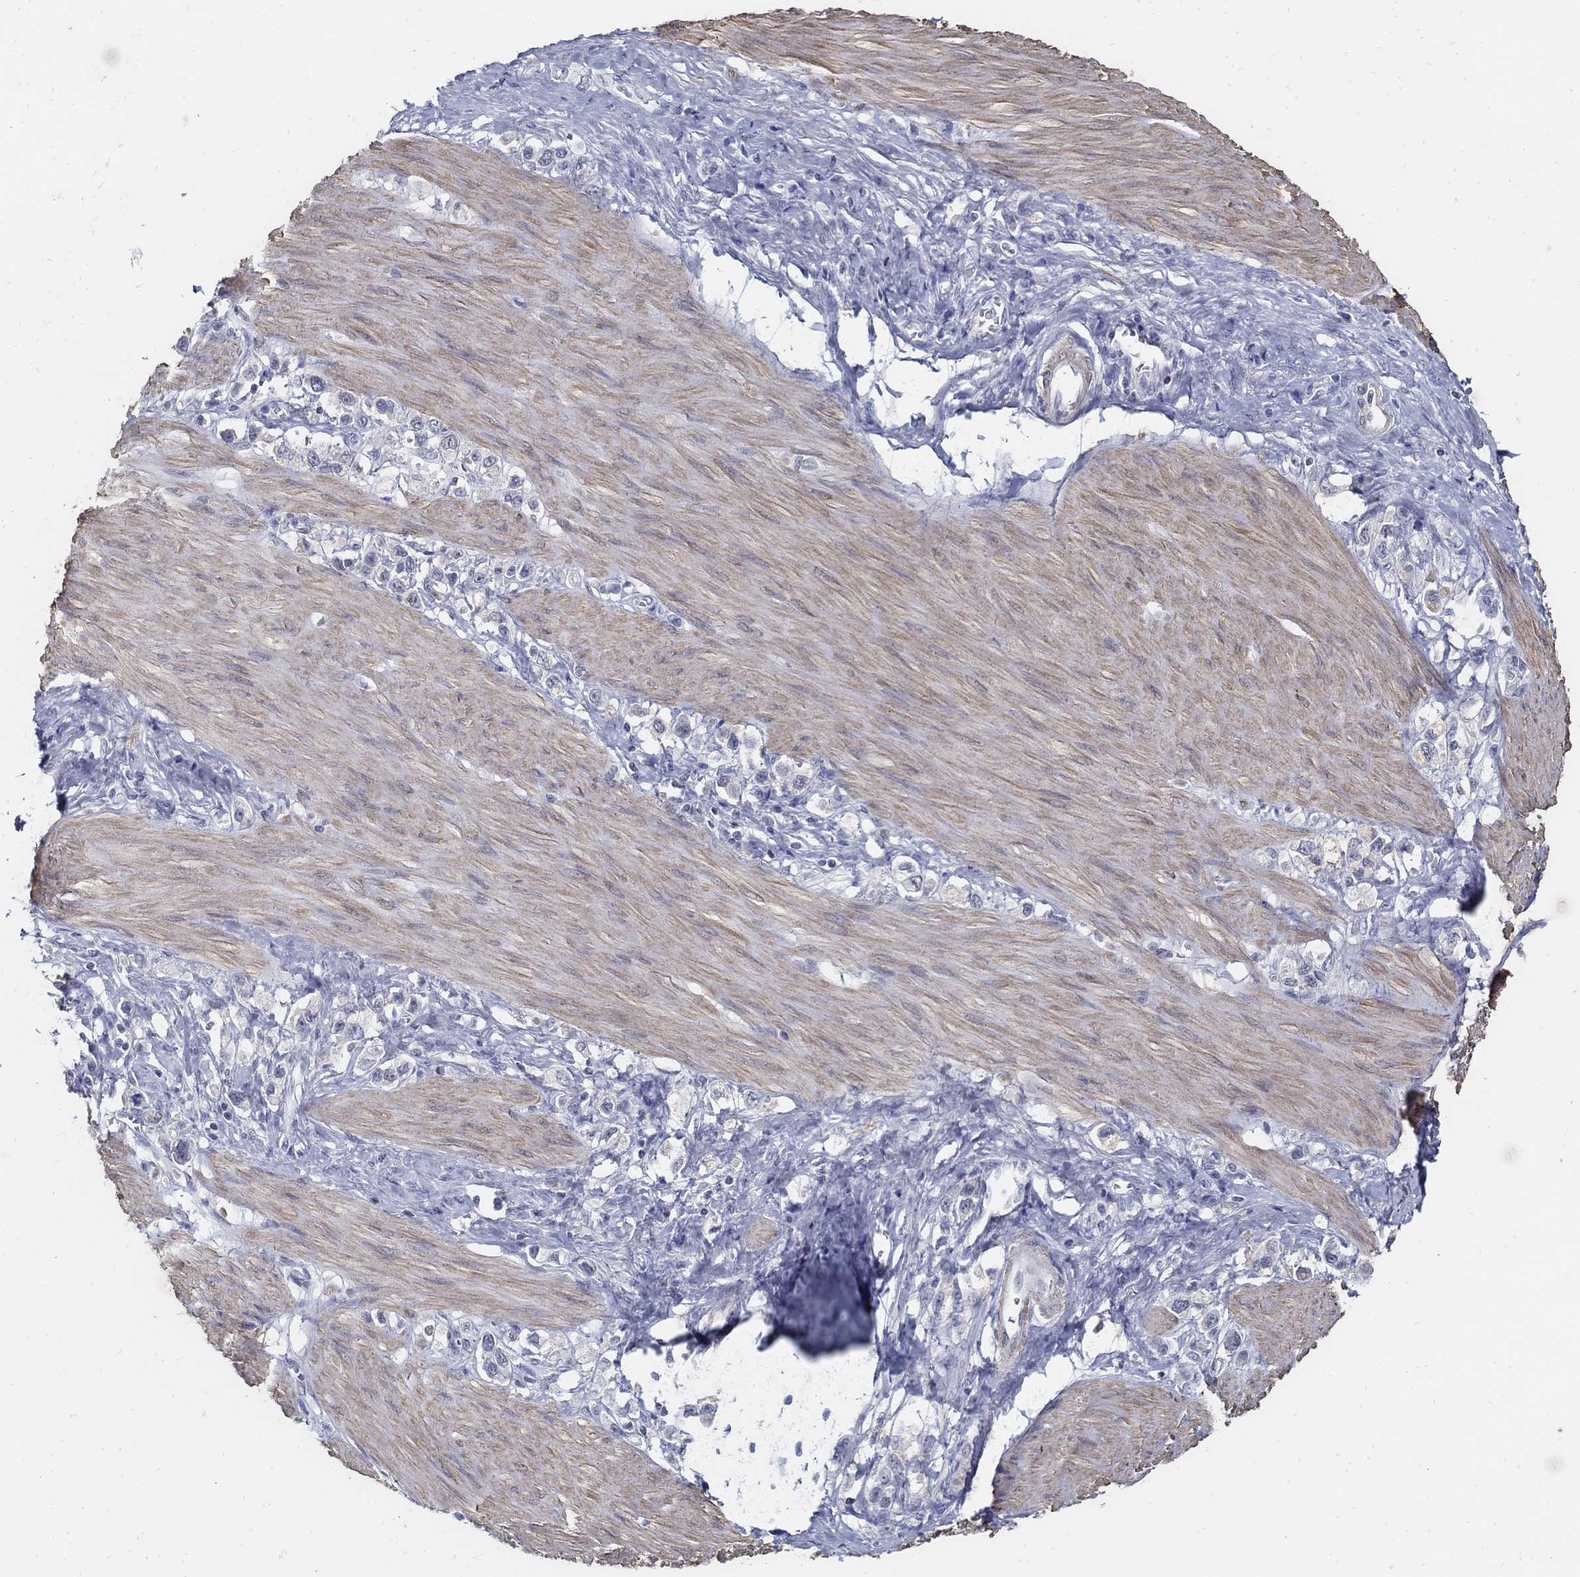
{"staining": {"intensity": "negative", "quantity": "none", "location": "none"}, "tissue": "stomach cancer", "cell_type": "Tumor cells", "image_type": "cancer", "snomed": [{"axis": "morphology", "description": "Normal tissue, NOS"}, {"axis": "morphology", "description": "Adenocarcinoma, NOS"}, {"axis": "morphology", "description": "Adenocarcinoma, High grade"}, {"axis": "topography", "description": "Stomach, upper"}, {"axis": "topography", "description": "Stomach"}], "caption": "DAB immunohistochemical staining of human stomach high-grade adenocarcinoma reveals no significant positivity in tumor cells.", "gene": "USP29", "patient": {"sex": "female", "age": 65}}